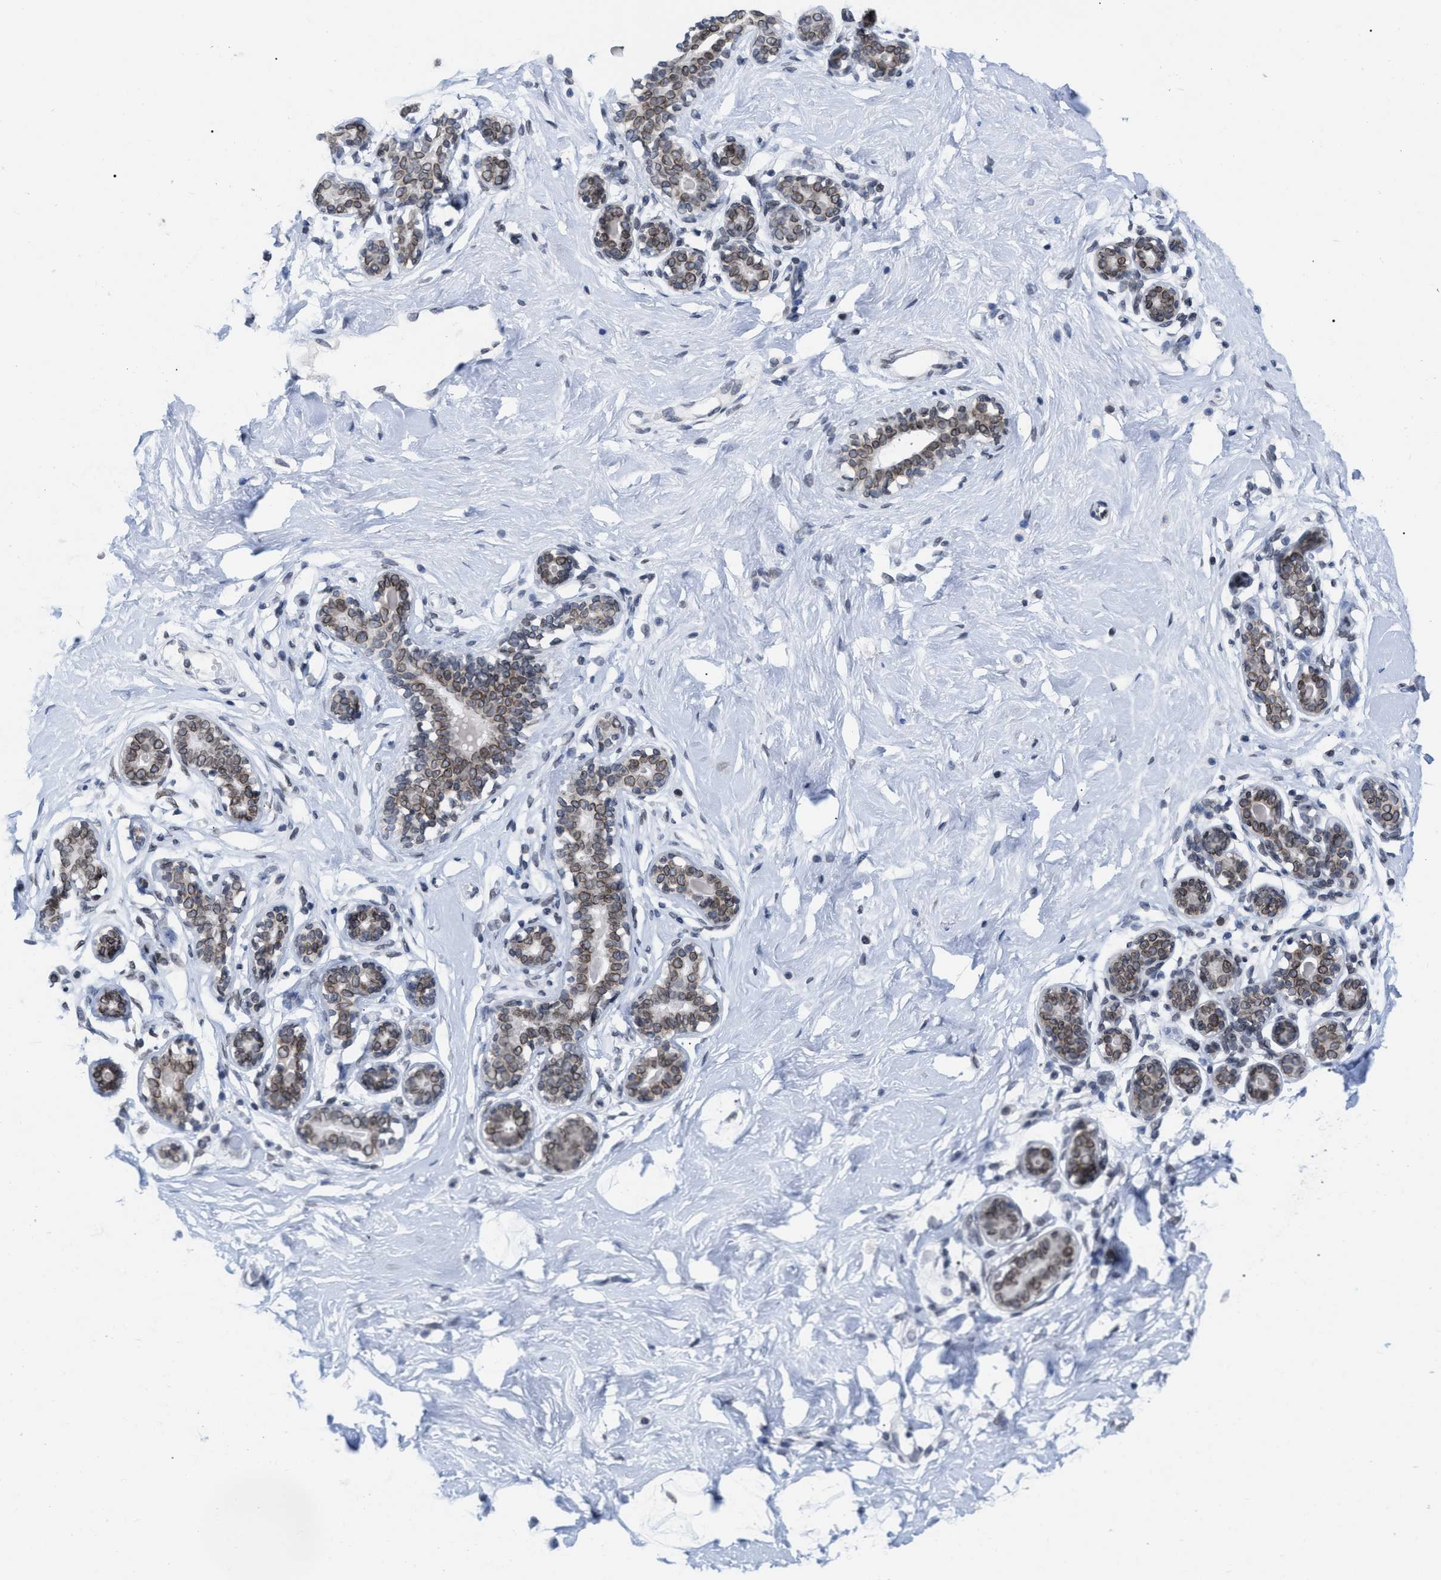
{"staining": {"intensity": "moderate", "quantity": ">75%", "location": "nuclear"}, "tissue": "breast", "cell_type": "Adipocytes", "image_type": "normal", "snomed": [{"axis": "morphology", "description": "Normal tissue, NOS"}, {"axis": "topography", "description": "Breast"}], "caption": "Normal breast was stained to show a protein in brown. There is medium levels of moderate nuclear expression in approximately >75% of adipocytes. (brown staining indicates protein expression, while blue staining denotes nuclei).", "gene": "TPR", "patient": {"sex": "female", "age": 23}}